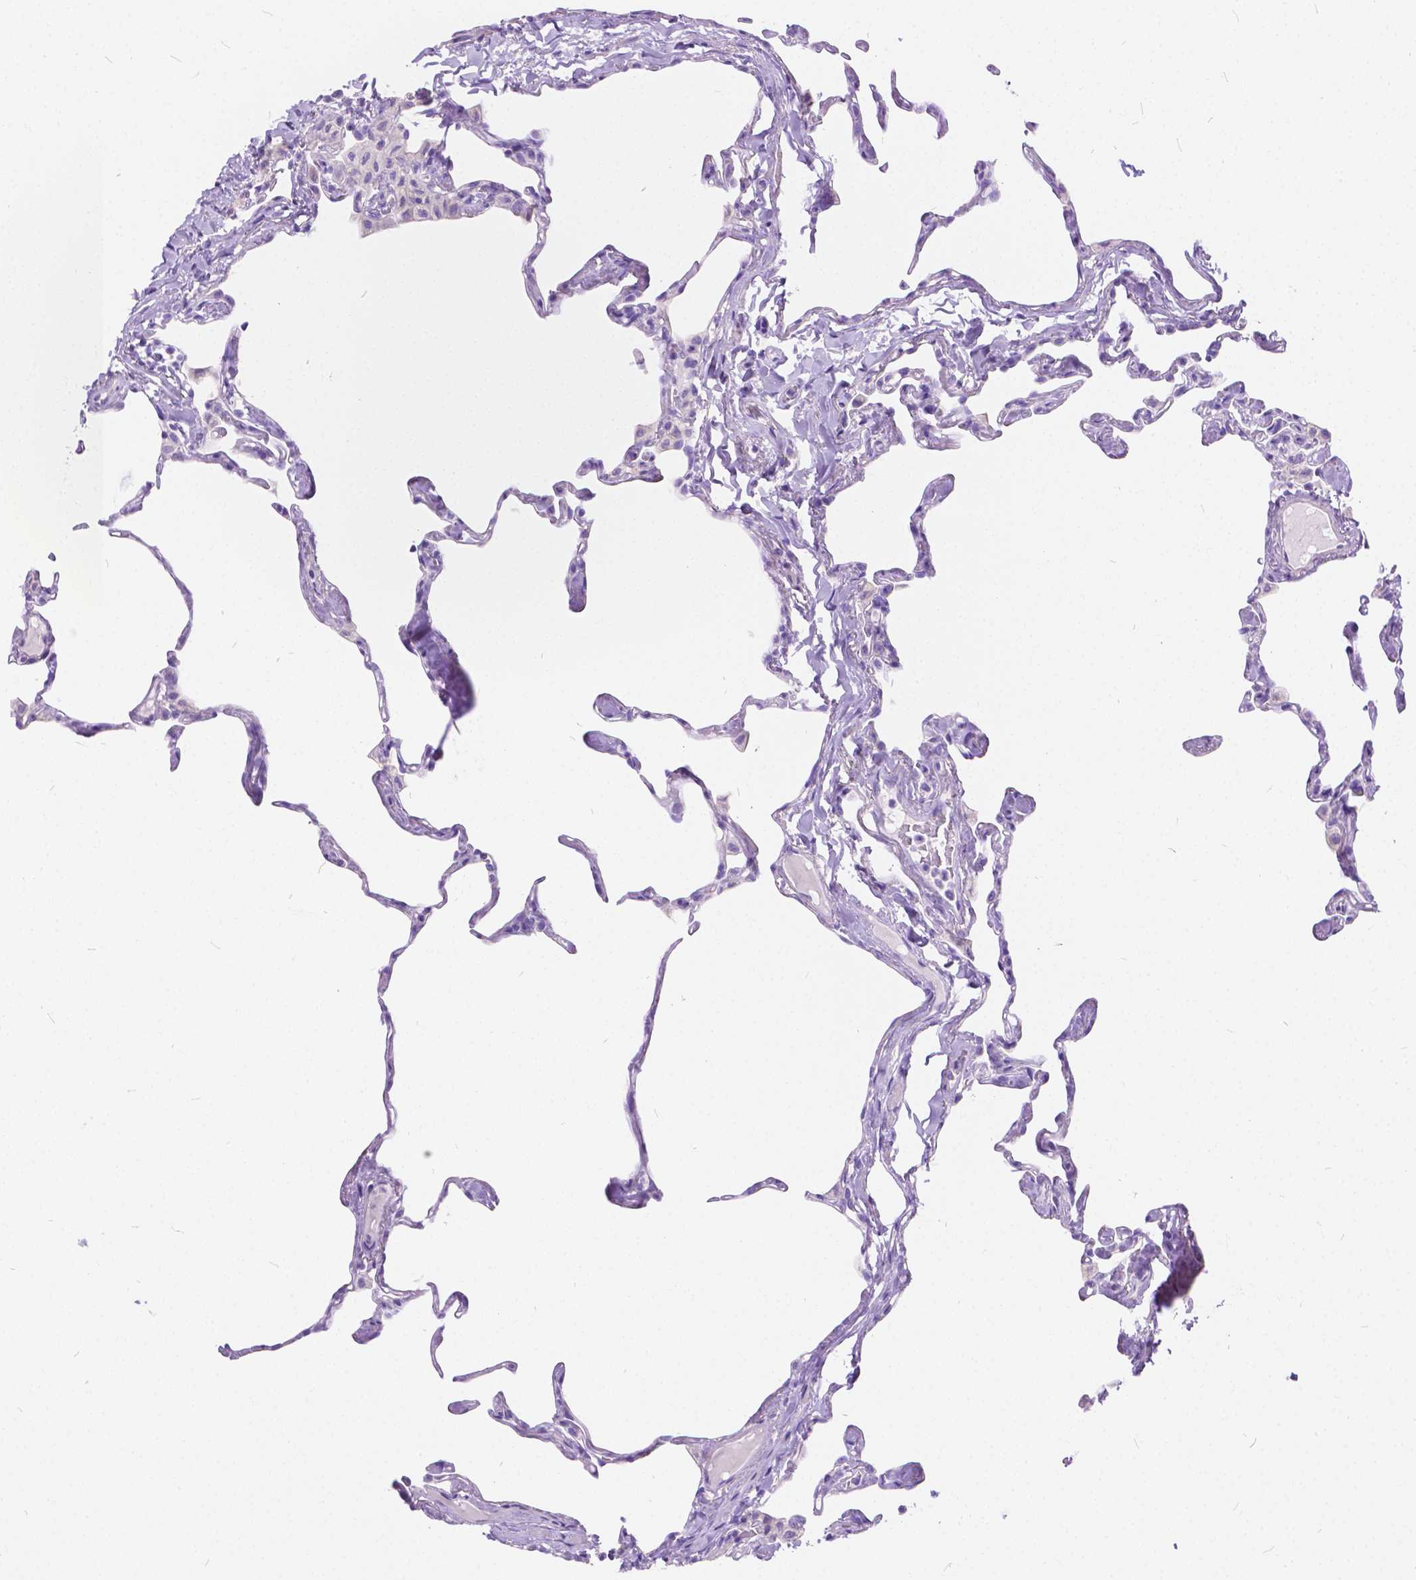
{"staining": {"intensity": "negative", "quantity": "none", "location": "none"}, "tissue": "lung", "cell_type": "Alveolar cells", "image_type": "normal", "snomed": [{"axis": "morphology", "description": "Normal tissue, NOS"}, {"axis": "topography", "description": "Lung"}], "caption": "High power microscopy photomicrograph of an immunohistochemistry micrograph of benign lung, revealing no significant positivity in alveolar cells.", "gene": "CHRM1", "patient": {"sex": "male", "age": 65}}